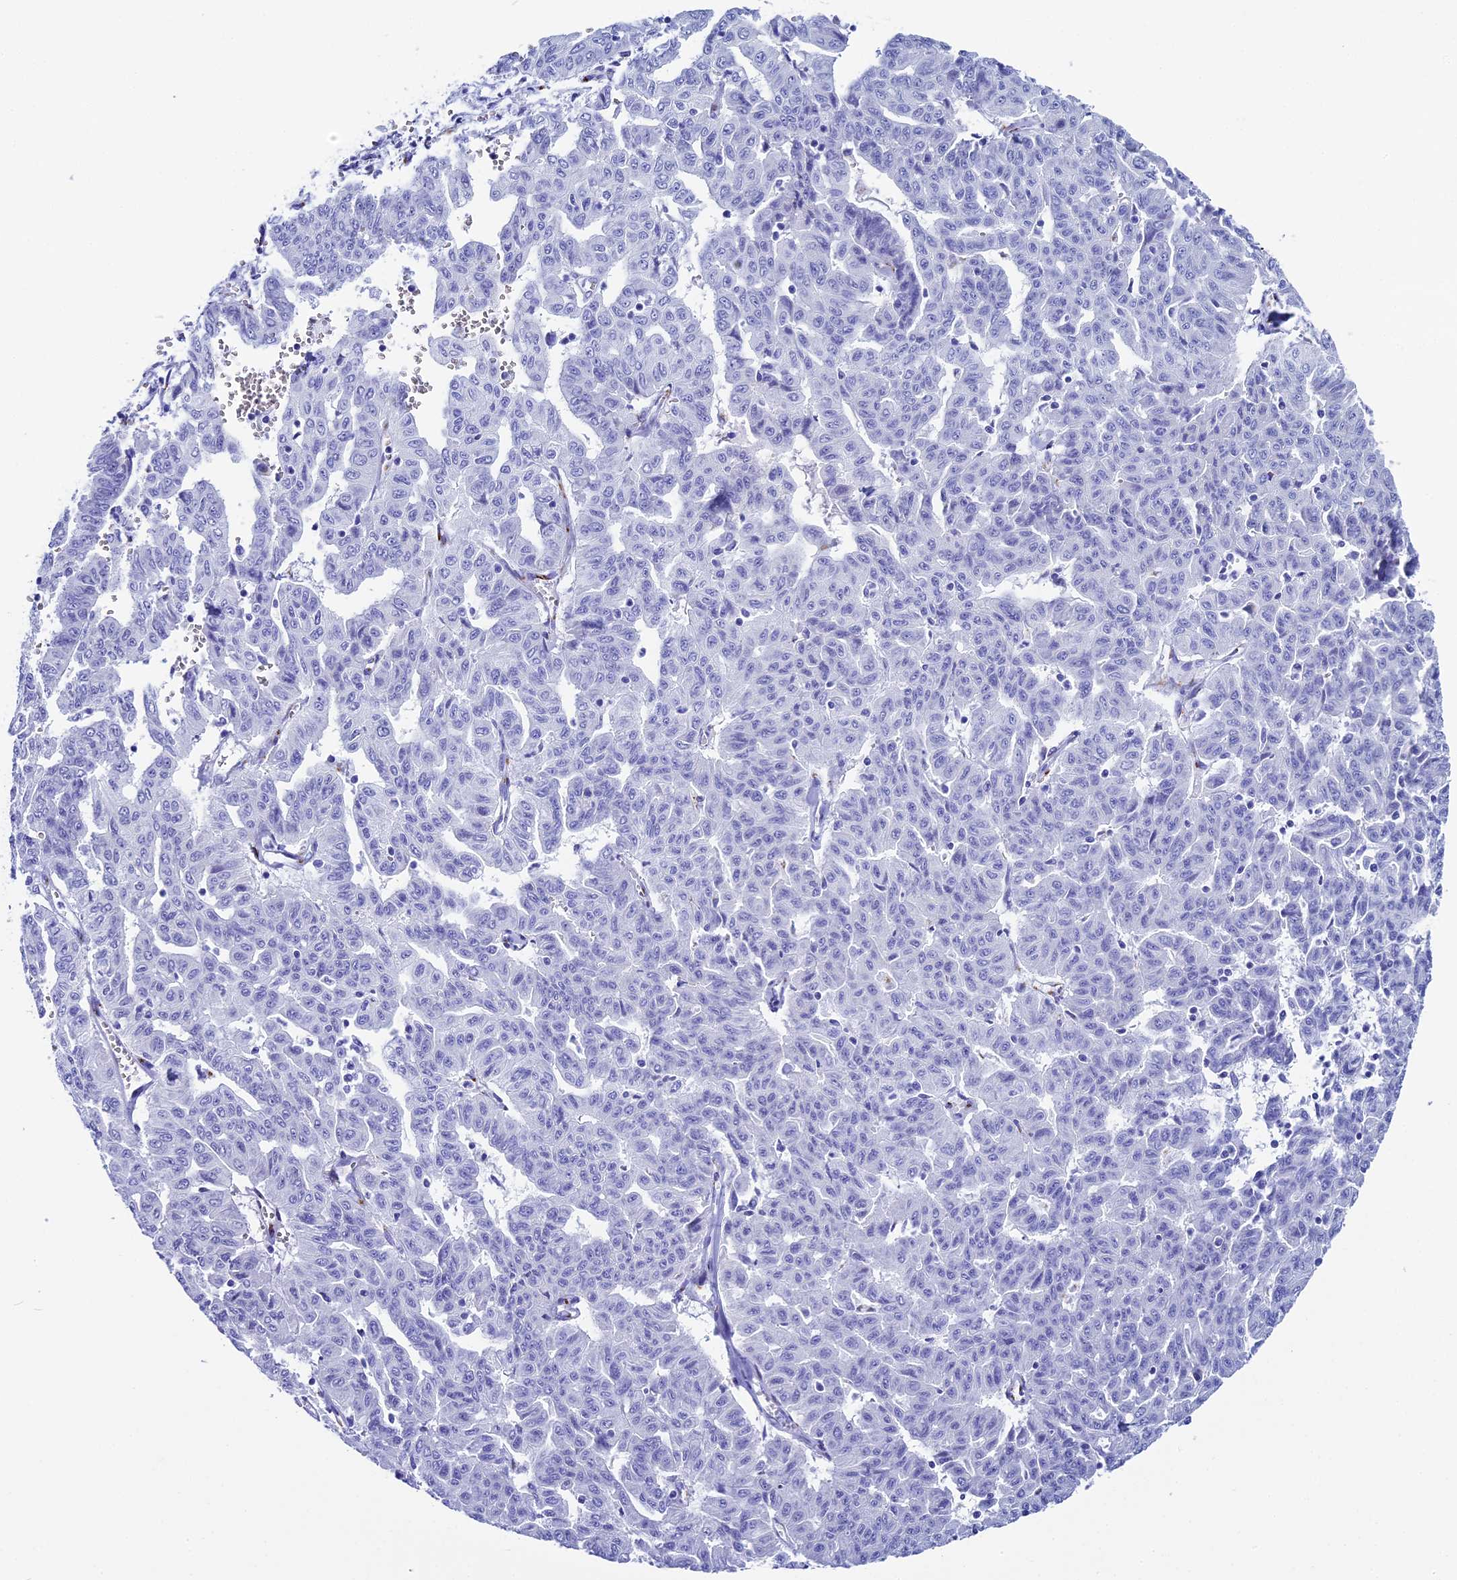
{"staining": {"intensity": "negative", "quantity": "none", "location": "none"}, "tissue": "liver cancer", "cell_type": "Tumor cells", "image_type": "cancer", "snomed": [{"axis": "morphology", "description": "Cholangiocarcinoma"}, {"axis": "topography", "description": "Liver"}], "caption": "Histopathology image shows no protein positivity in tumor cells of liver cholangiocarcinoma tissue.", "gene": "AP3B2", "patient": {"sex": "female", "age": 77}}